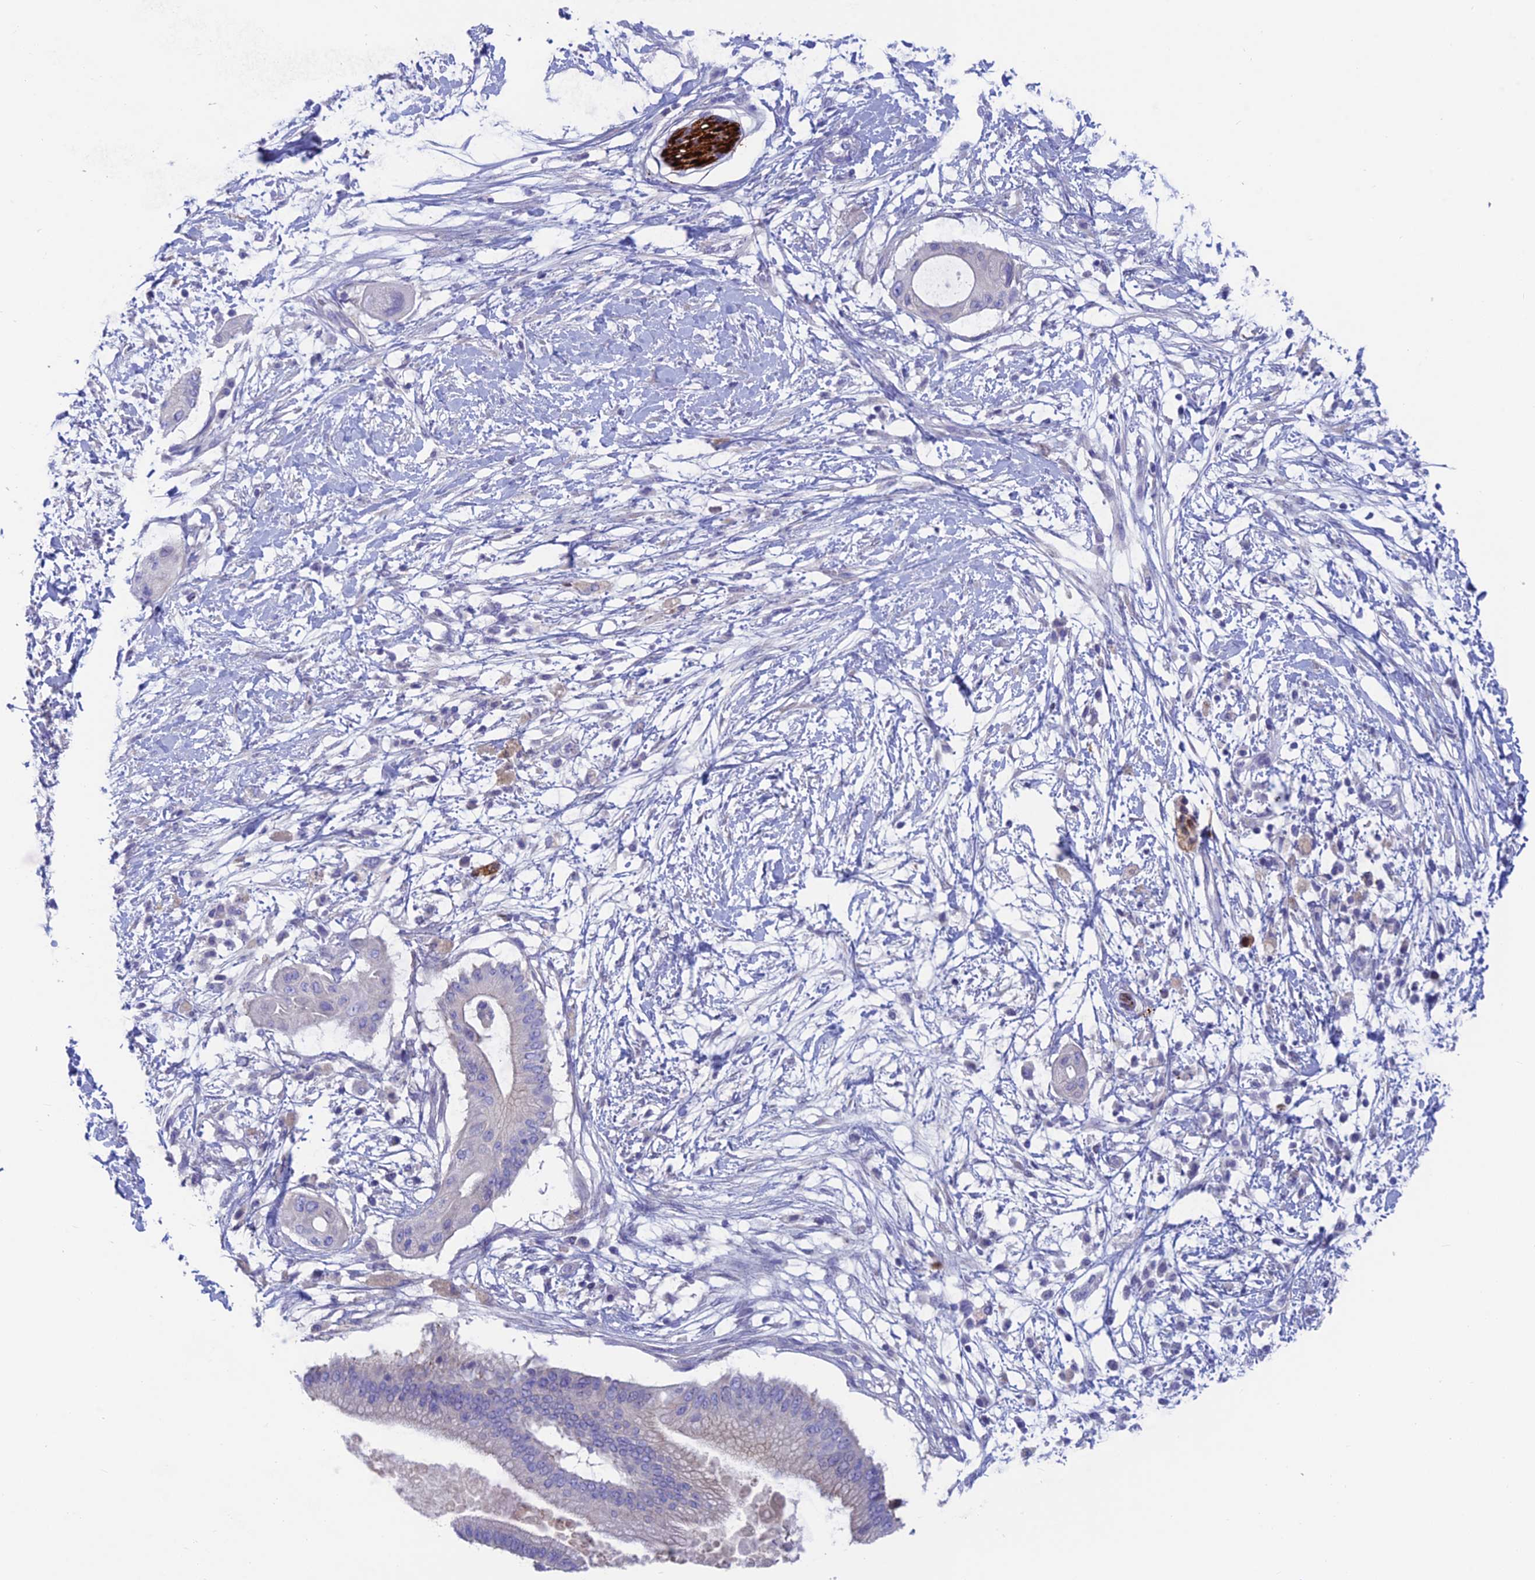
{"staining": {"intensity": "negative", "quantity": "none", "location": "none"}, "tissue": "pancreatic cancer", "cell_type": "Tumor cells", "image_type": "cancer", "snomed": [{"axis": "morphology", "description": "Adenocarcinoma, NOS"}, {"axis": "topography", "description": "Pancreas"}], "caption": "The histopathology image shows no staining of tumor cells in pancreatic cancer (adenocarcinoma).", "gene": "XPO7", "patient": {"sex": "male", "age": 68}}